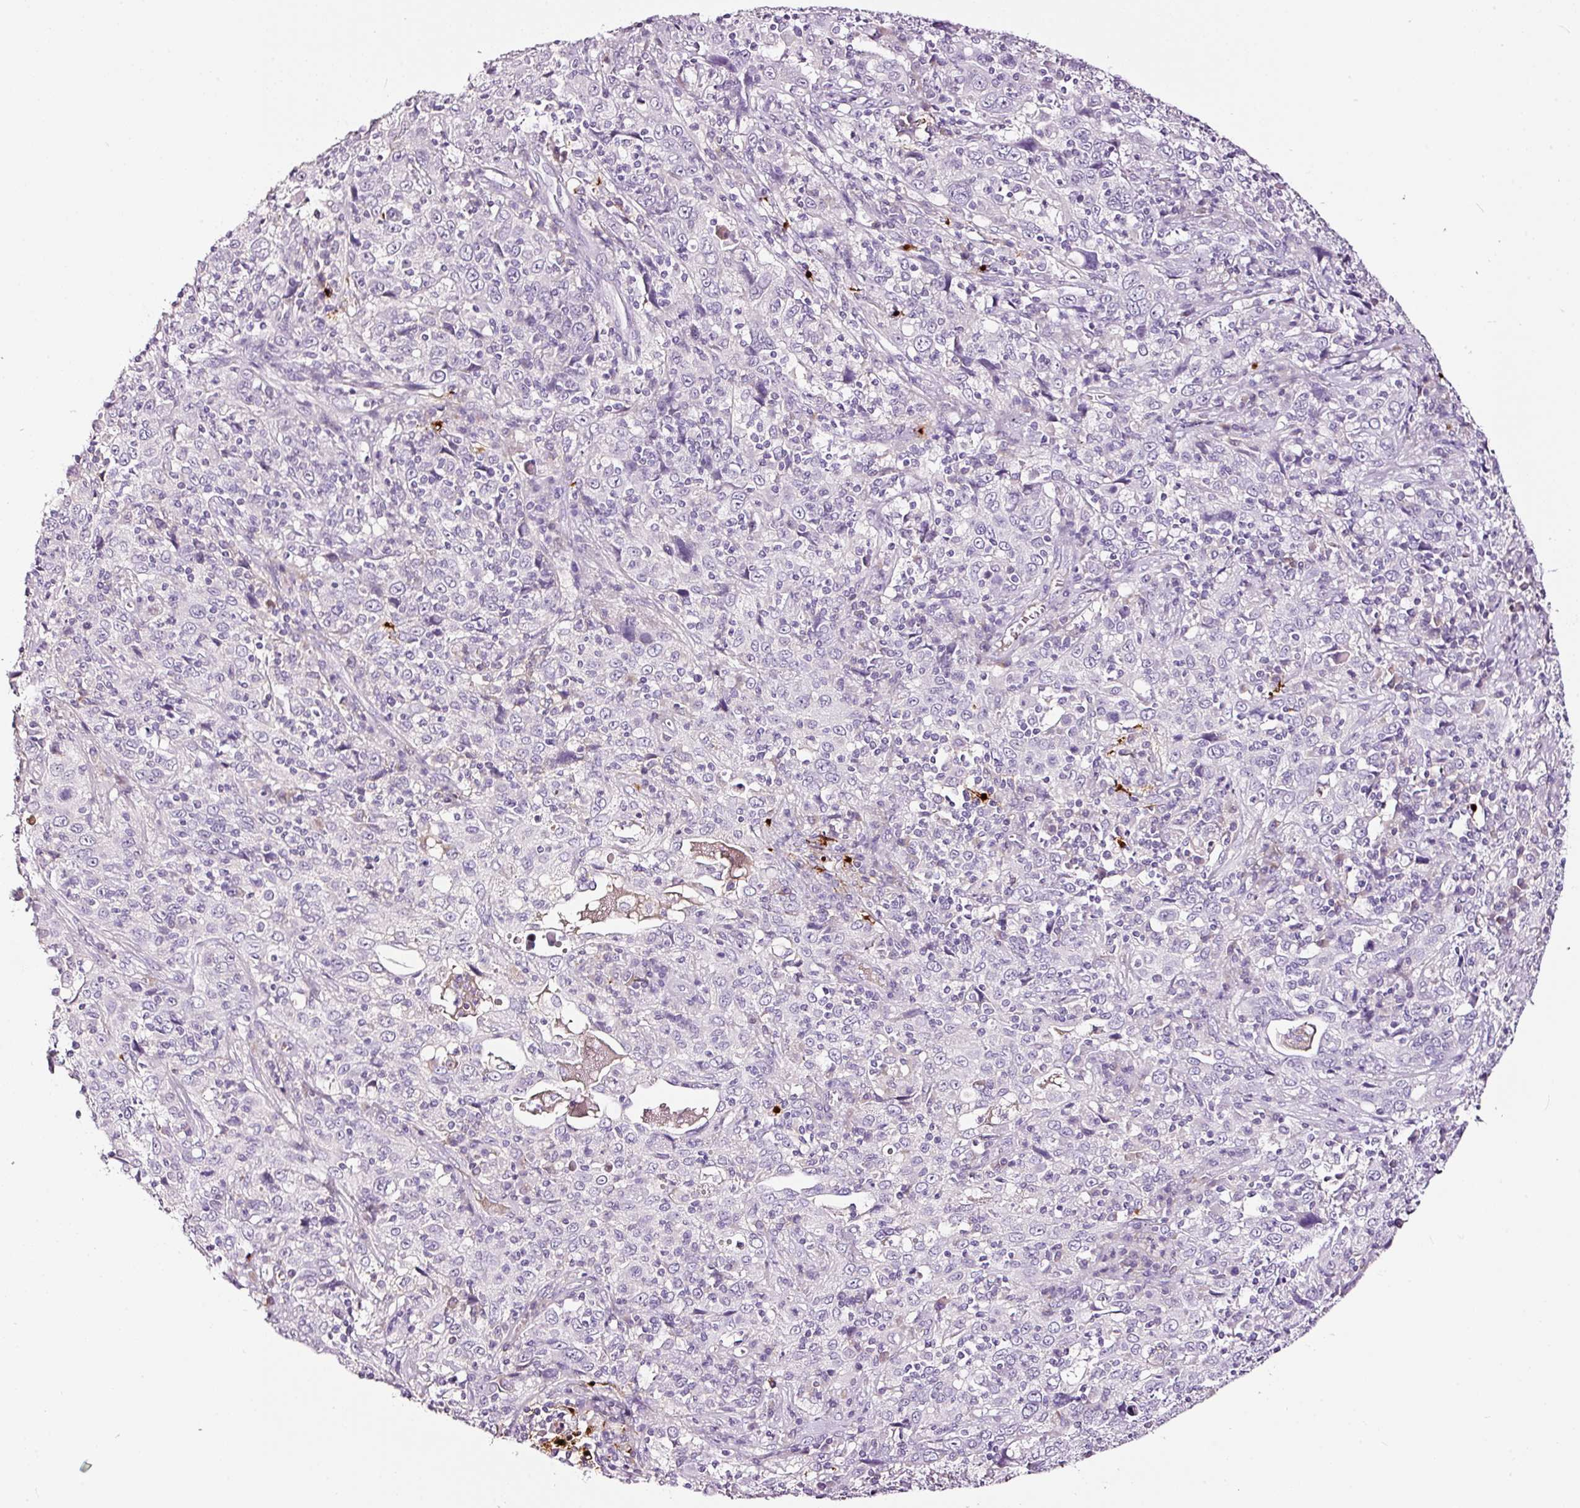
{"staining": {"intensity": "negative", "quantity": "none", "location": "none"}, "tissue": "cervical cancer", "cell_type": "Tumor cells", "image_type": "cancer", "snomed": [{"axis": "morphology", "description": "Squamous cell carcinoma, NOS"}, {"axis": "topography", "description": "Cervix"}], "caption": "Tumor cells are negative for brown protein staining in cervical cancer.", "gene": "LAMP3", "patient": {"sex": "female", "age": 46}}